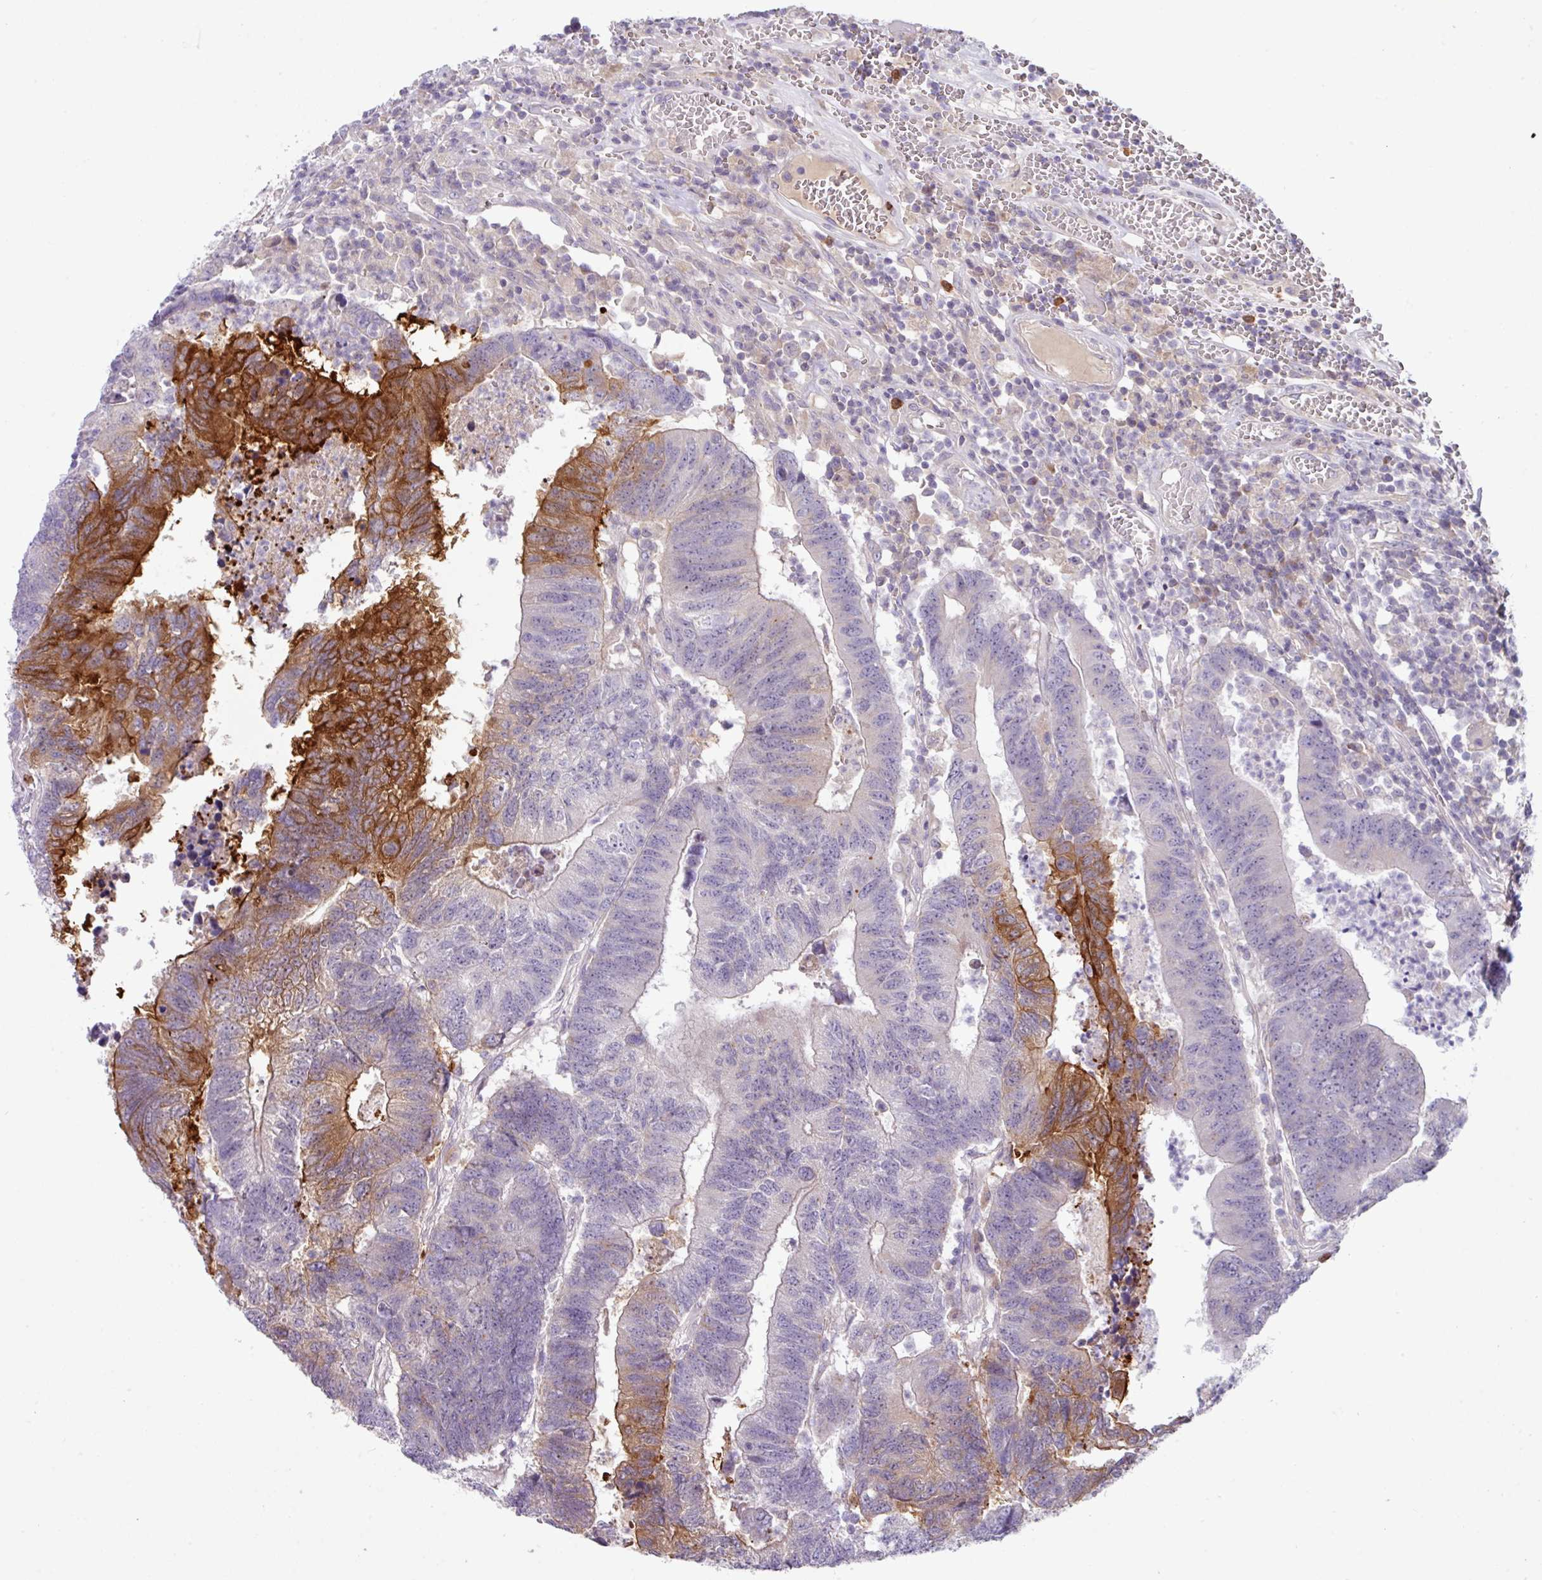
{"staining": {"intensity": "strong", "quantity": "<25%", "location": "cytoplasmic/membranous"}, "tissue": "colorectal cancer", "cell_type": "Tumor cells", "image_type": "cancer", "snomed": [{"axis": "morphology", "description": "Adenocarcinoma, NOS"}, {"axis": "topography", "description": "Colon"}], "caption": "Brown immunohistochemical staining in adenocarcinoma (colorectal) demonstrates strong cytoplasmic/membranous positivity in approximately <25% of tumor cells. Nuclei are stained in blue.", "gene": "ZNF524", "patient": {"sex": "female", "age": 48}}